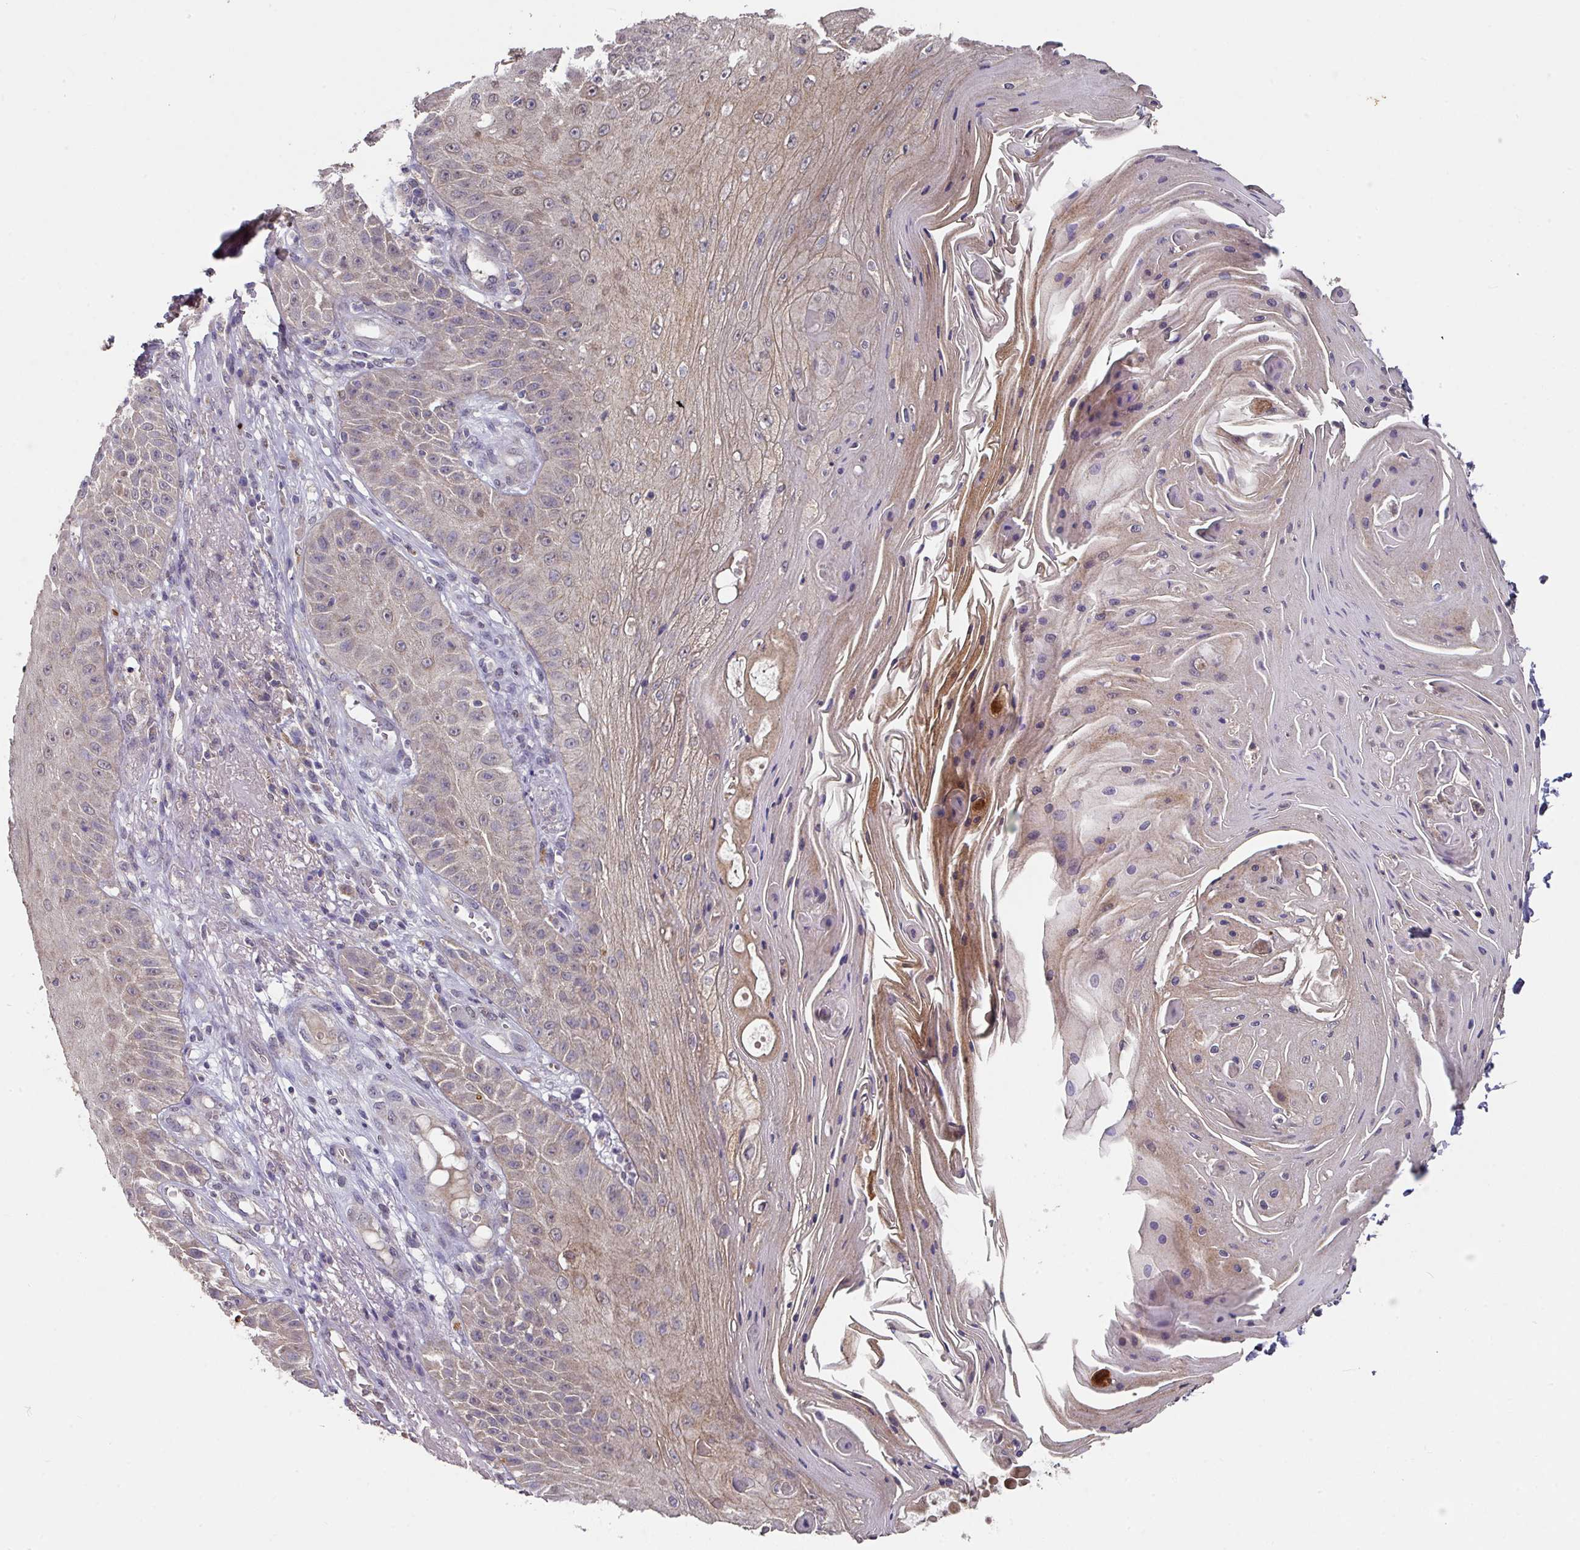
{"staining": {"intensity": "moderate", "quantity": "25%-75%", "location": "cytoplasmic/membranous"}, "tissue": "skin cancer", "cell_type": "Tumor cells", "image_type": "cancer", "snomed": [{"axis": "morphology", "description": "Squamous cell carcinoma, NOS"}, {"axis": "topography", "description": "Skin"}], "caption": "A histopathology image of human skin squamous cell carcinoma stained for a protein exhibits moderate cytoplasmic/membranous brown staining in tumor cells. The protein of interest is shown in brown color, while the nuclei are stained blue.", "gene": "EXTL3", "patient": {"sex": "male", "age": 70}}